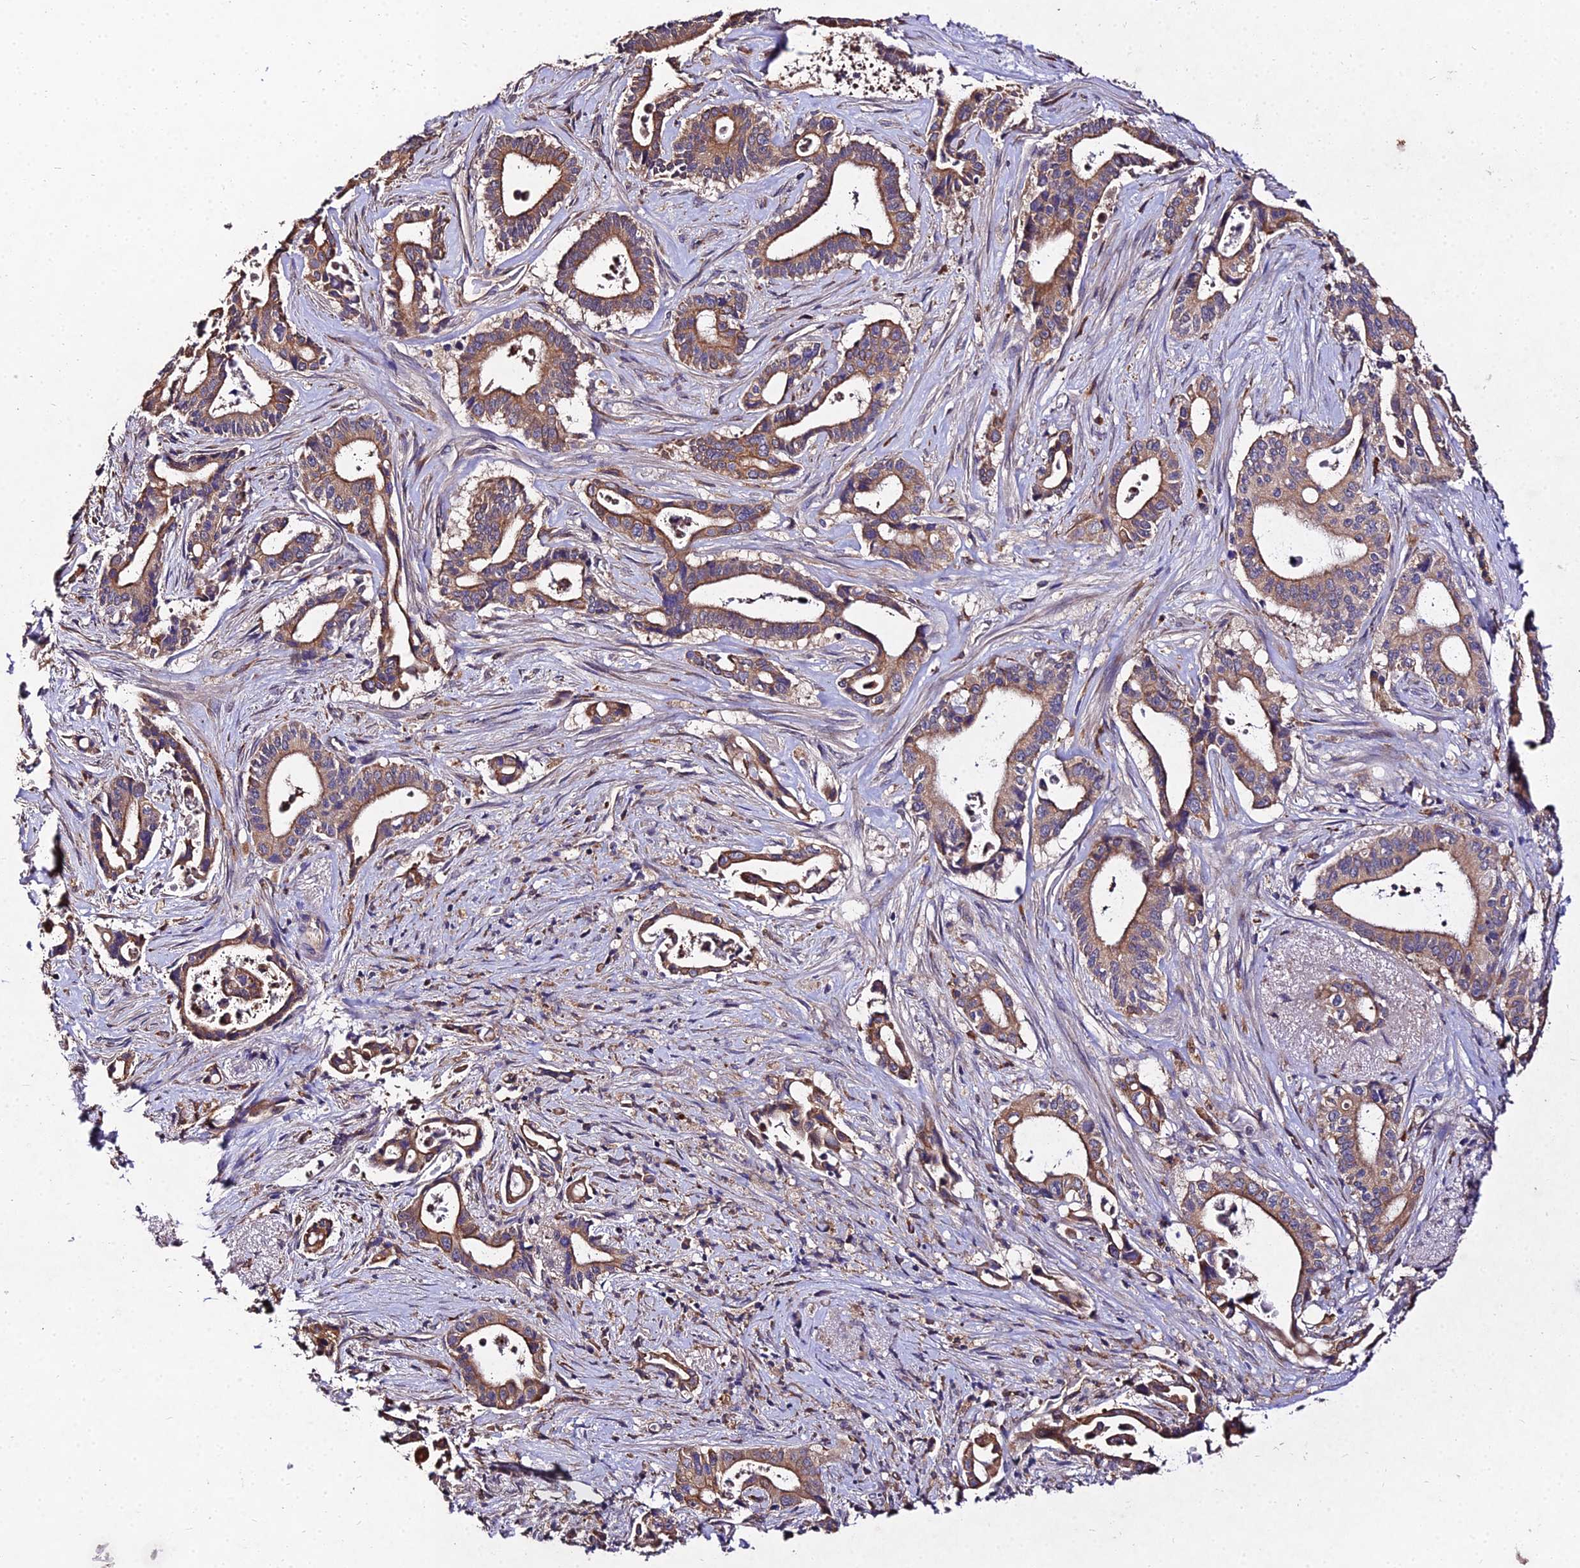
{"staining": {"intensity": "moderate", "quantity": ">75%", "location": "cytoplasmic/membranous"}, "tissue": "pancreatic cancer", "cell_type": "Tumor cells", "image_type": "cancer", "snomed": [{"axis": "morphology", "description": "Adenocarcinoma, NOS"}, {"axis": "topography", "description": "Pancreas"}], "caption": "Tumor cells display moderate cytoplasmic/membranous staining in approximately >75% of cells in pancreatic cancer (adenocarcinoma). (IHC, brightfield microscopy, high magnification).", "gene": "AP3M2", "patient": {"sex": "female", "age": 77}}